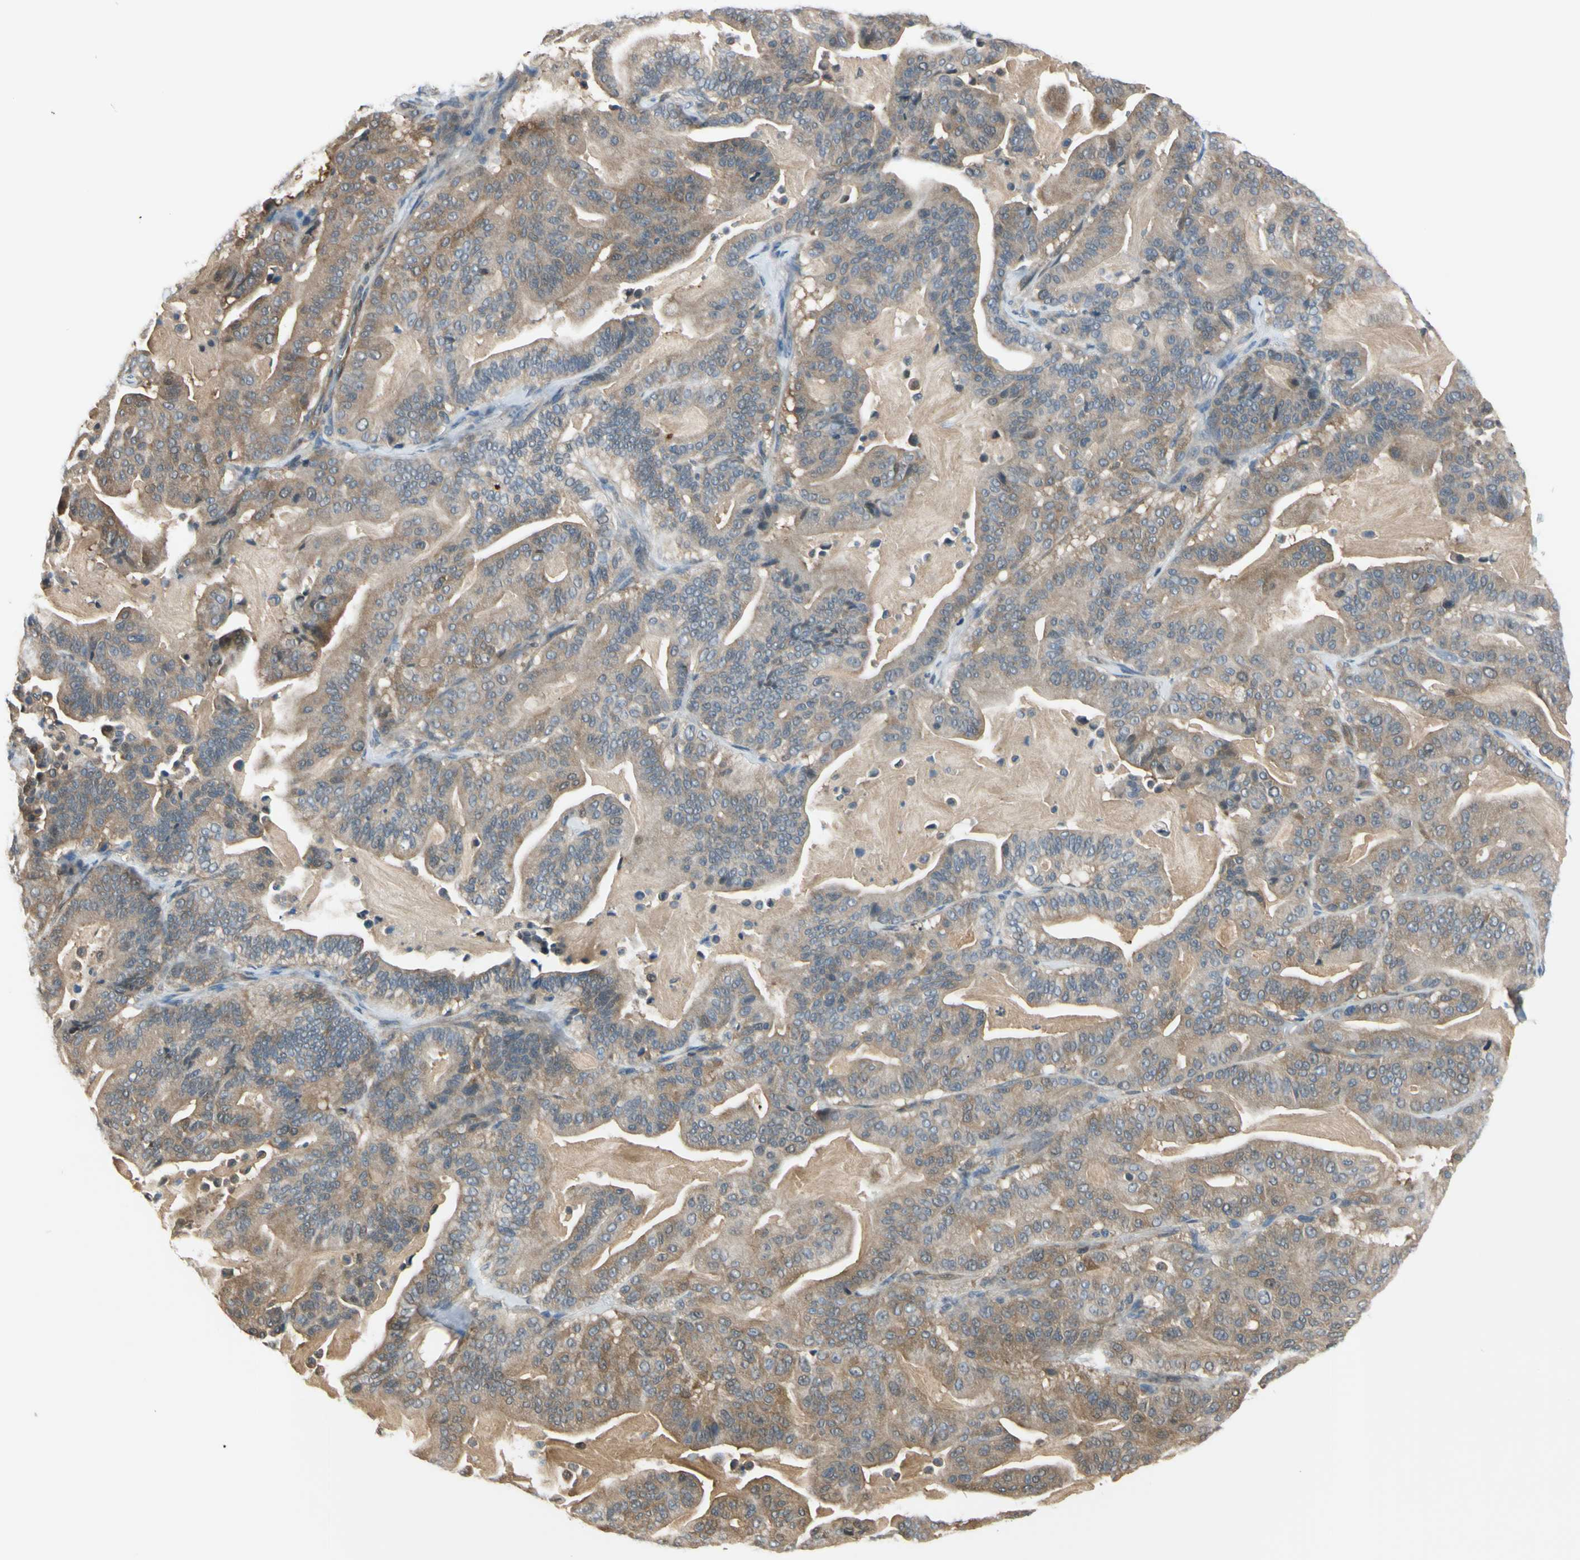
{"staining": {"intensity": "weak", "quantity": ">75%", "location": "cytoplasmic/membranous,nuclear"}, "tissue": "pancreatic cancer", "cell_type": "Tumor cells", "image_type": "cancer", "snomed": [{"axis": "morphology", "description": "Adenocarcinoma, NOS"}, {"axis": "topography", "description": "Pancreas"}], "caption": "Immunohistochemical staining of pancreatic cancer reveals low levels of weak cytoplasmic/membranous and nuclear positivity in about >75% of tumor cells. Using DAB (3,3'-diaminobenzidine) (brown) and hematoxylin (blue) stains, captured at high magnification using brightfield microscopy.", "gene": "RASGRF1", "patient": {"sex": "male", "age": 63}}